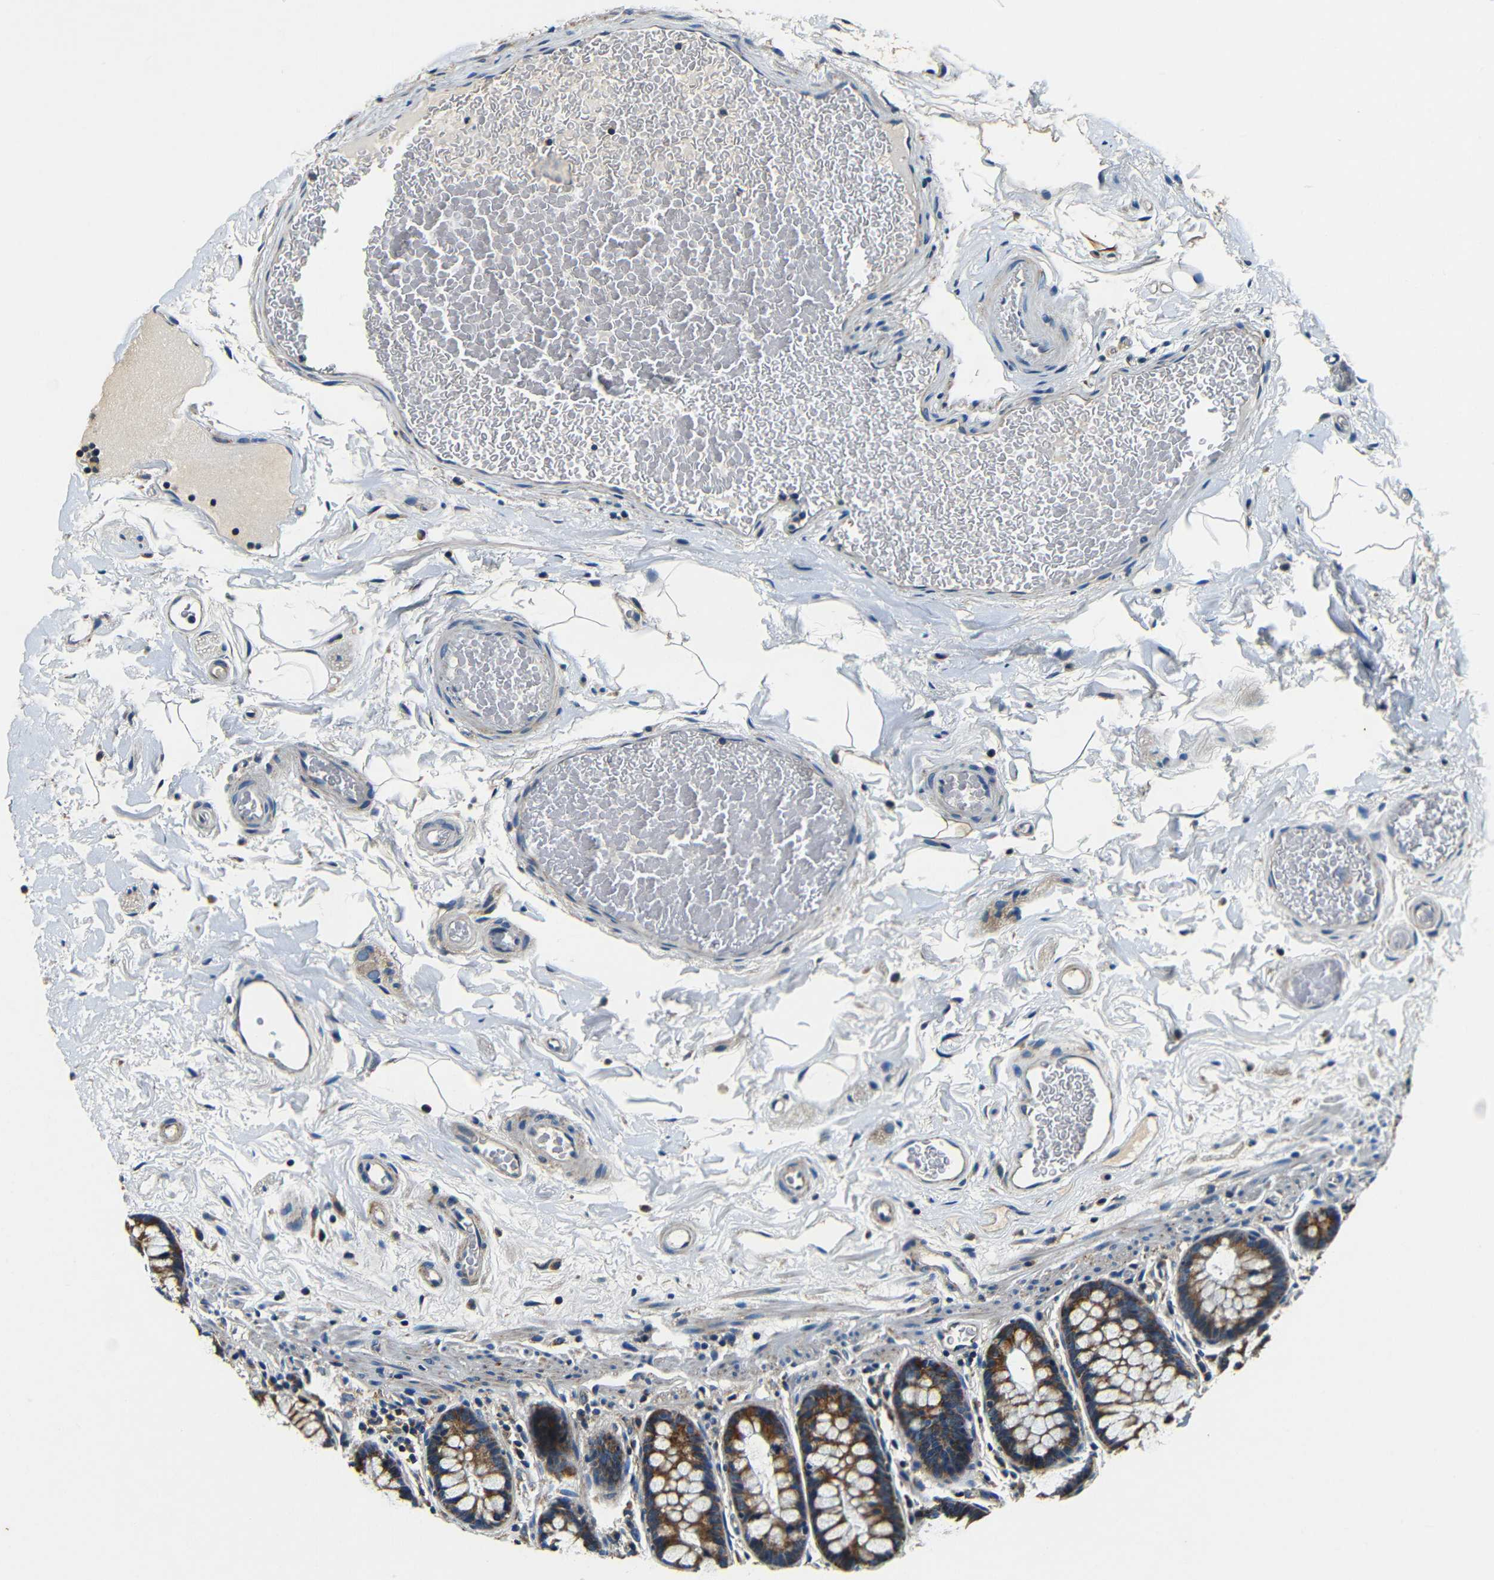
{"staining": {"intensity": "weak", "quantity": "25%-75%", "location": "cytoplasmic/membranous"}, "tissue": "colon", "cell_type": "Endothelial cells", "image_type": "normal", "snomed": [{"axis": "morphology", "description": "Normal tissue, NOS"}, {"axis": "topography", "description": "Colon"}], "caption": "Benign colon reveals weak cytoplasmic/membranous positivity in about 25%-75% of endothelial cells, visualized by immunohistochemistry. (DAB (3,3'-diaminobenzidine) IHC, brown staining for protein, blue staining for nuclei).", "gene": "MTX1", "patient": {"sex": "female", "age": 80}}